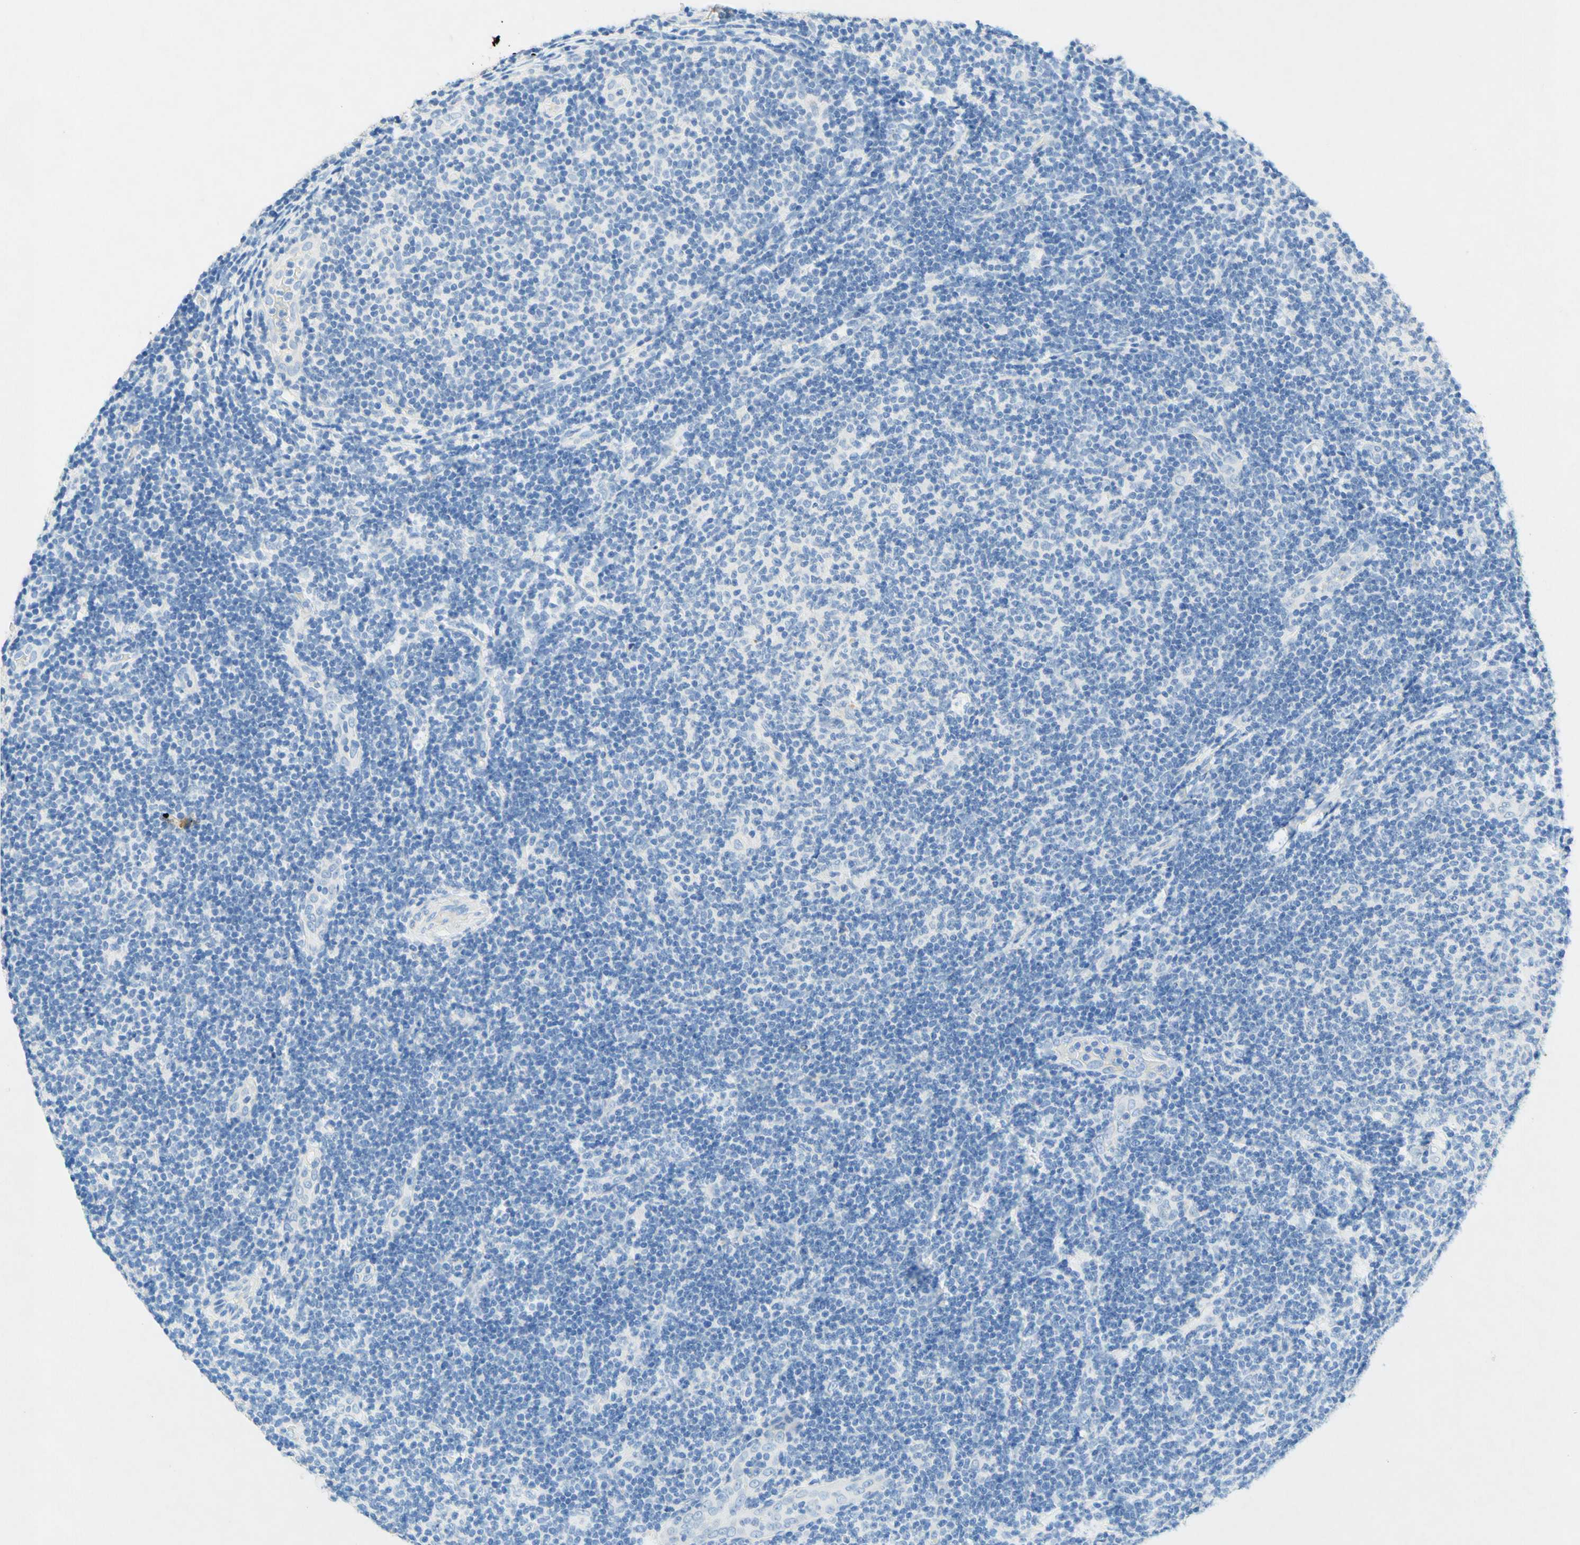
{"staining": {"intensity": "negative", "quantity": "none", "location": "none"}, "tissue": "lymphoma", "cell_type": "Tumor cells", "image_type": "cancer", "snomed": [{"axis": "morphology", "description": "Malignant lymphoma, non-Hodgkin's type, Low grade"}, {"axis": "topography", "description": "Lymph node"}], "caption": "Malignant lymphoma, non-Hodgkin's type (low-grade) was stained to show a protein in brown. There is no significant positivity in tumor cells. Nuclei are stained in blue.", "gene": "SLC46A1", "patient": {"sex": "male", "age": 83}}